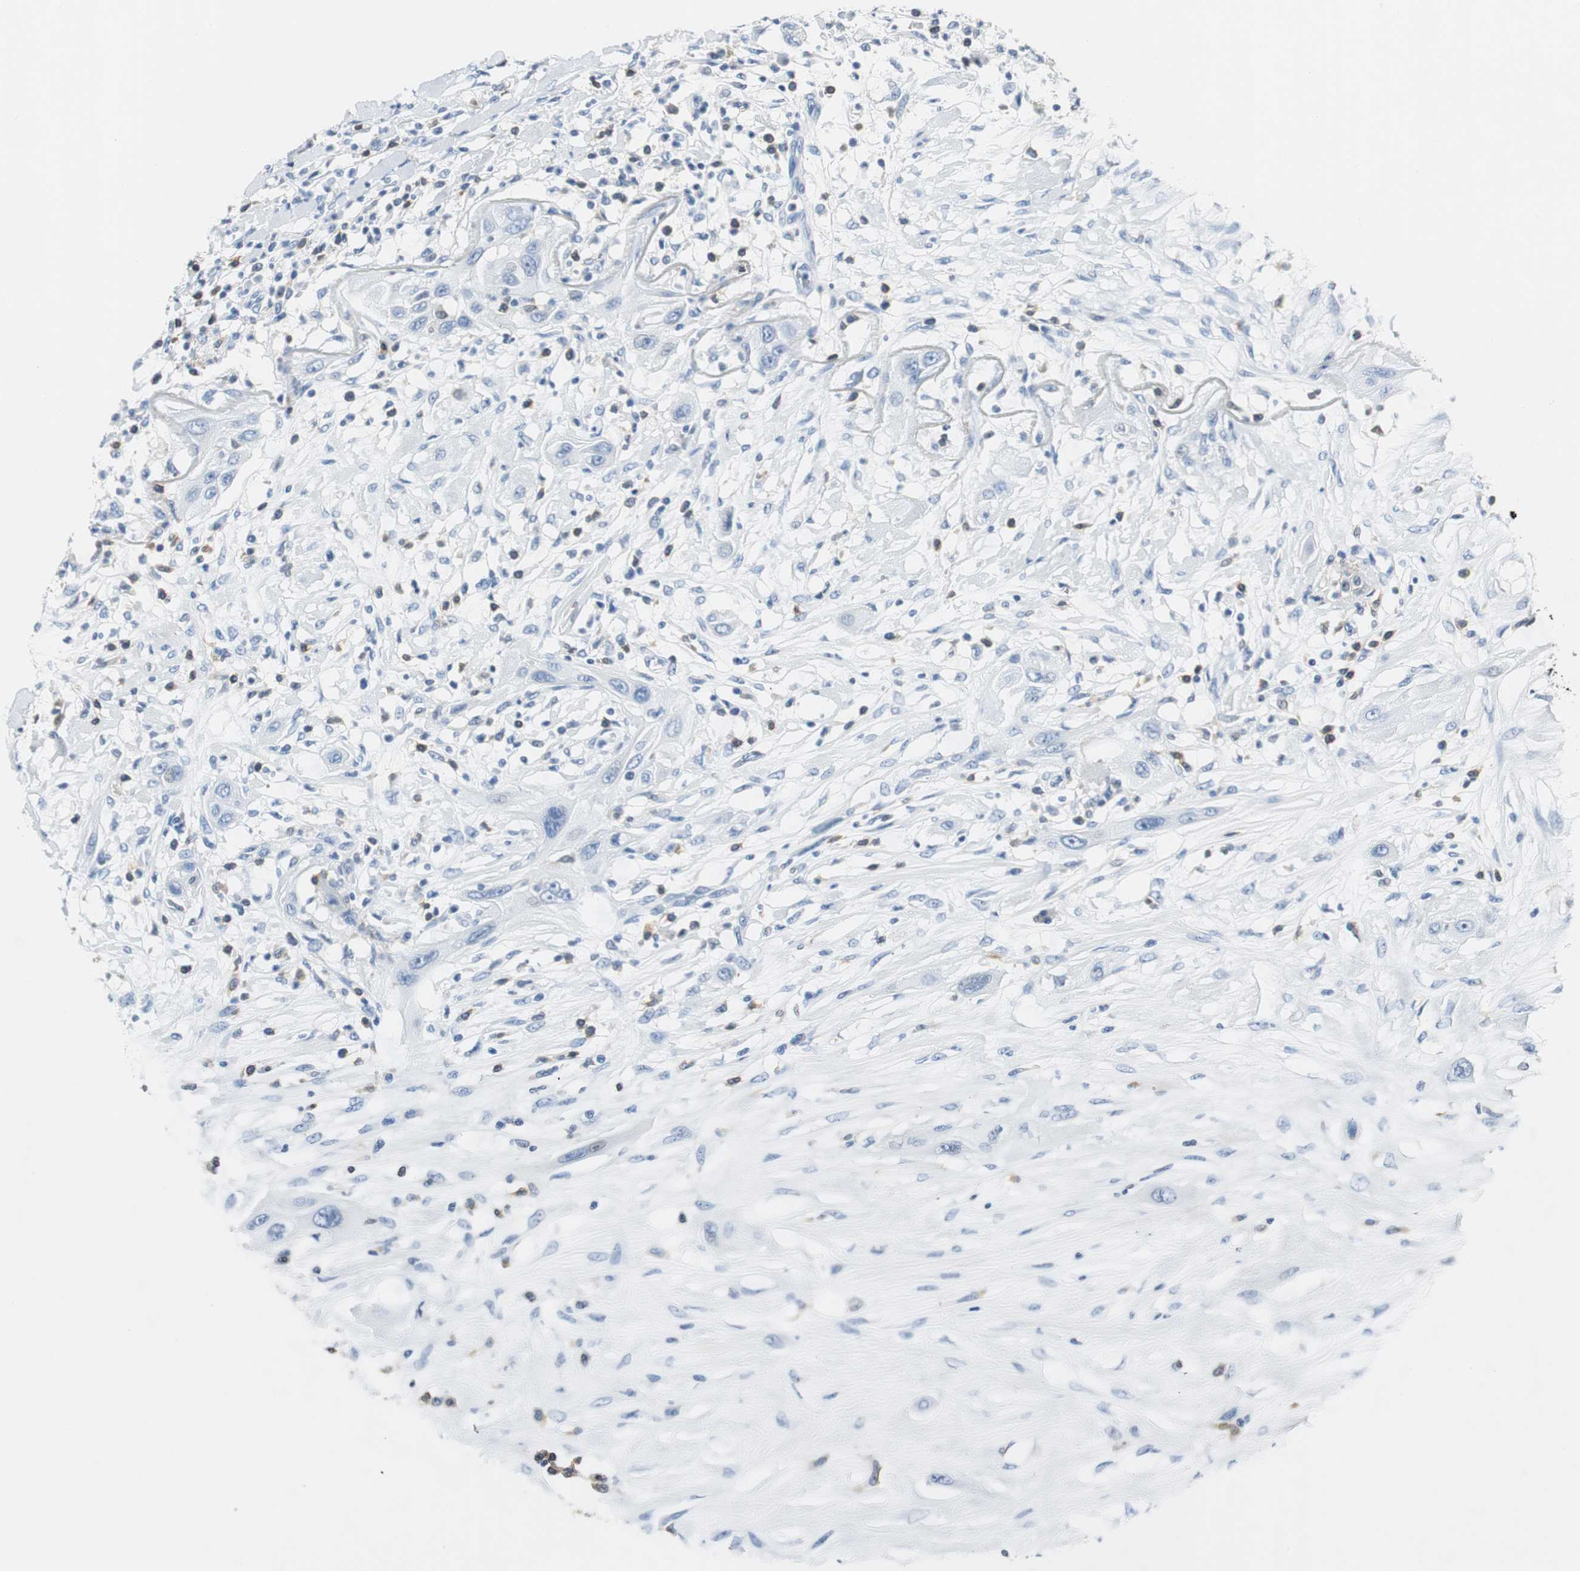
{"staining": {"intensity": "negative", "quantity": "none", "location": "none"}, "tissue": "lung cancer", "cell_type": "Tumor cells", "image_type": "cancer", "snomed": [{"axis": "morphology", "description": "Squamous cell carcinoma, NOS"}, {"axis": "topography", "description": "Lung"}], "caption": "IHC of lung squamous cell carcinoma displays no positivity in tumor cells.", "gene": "FBP1", "patient": {"sex": "female", "age": 47}}